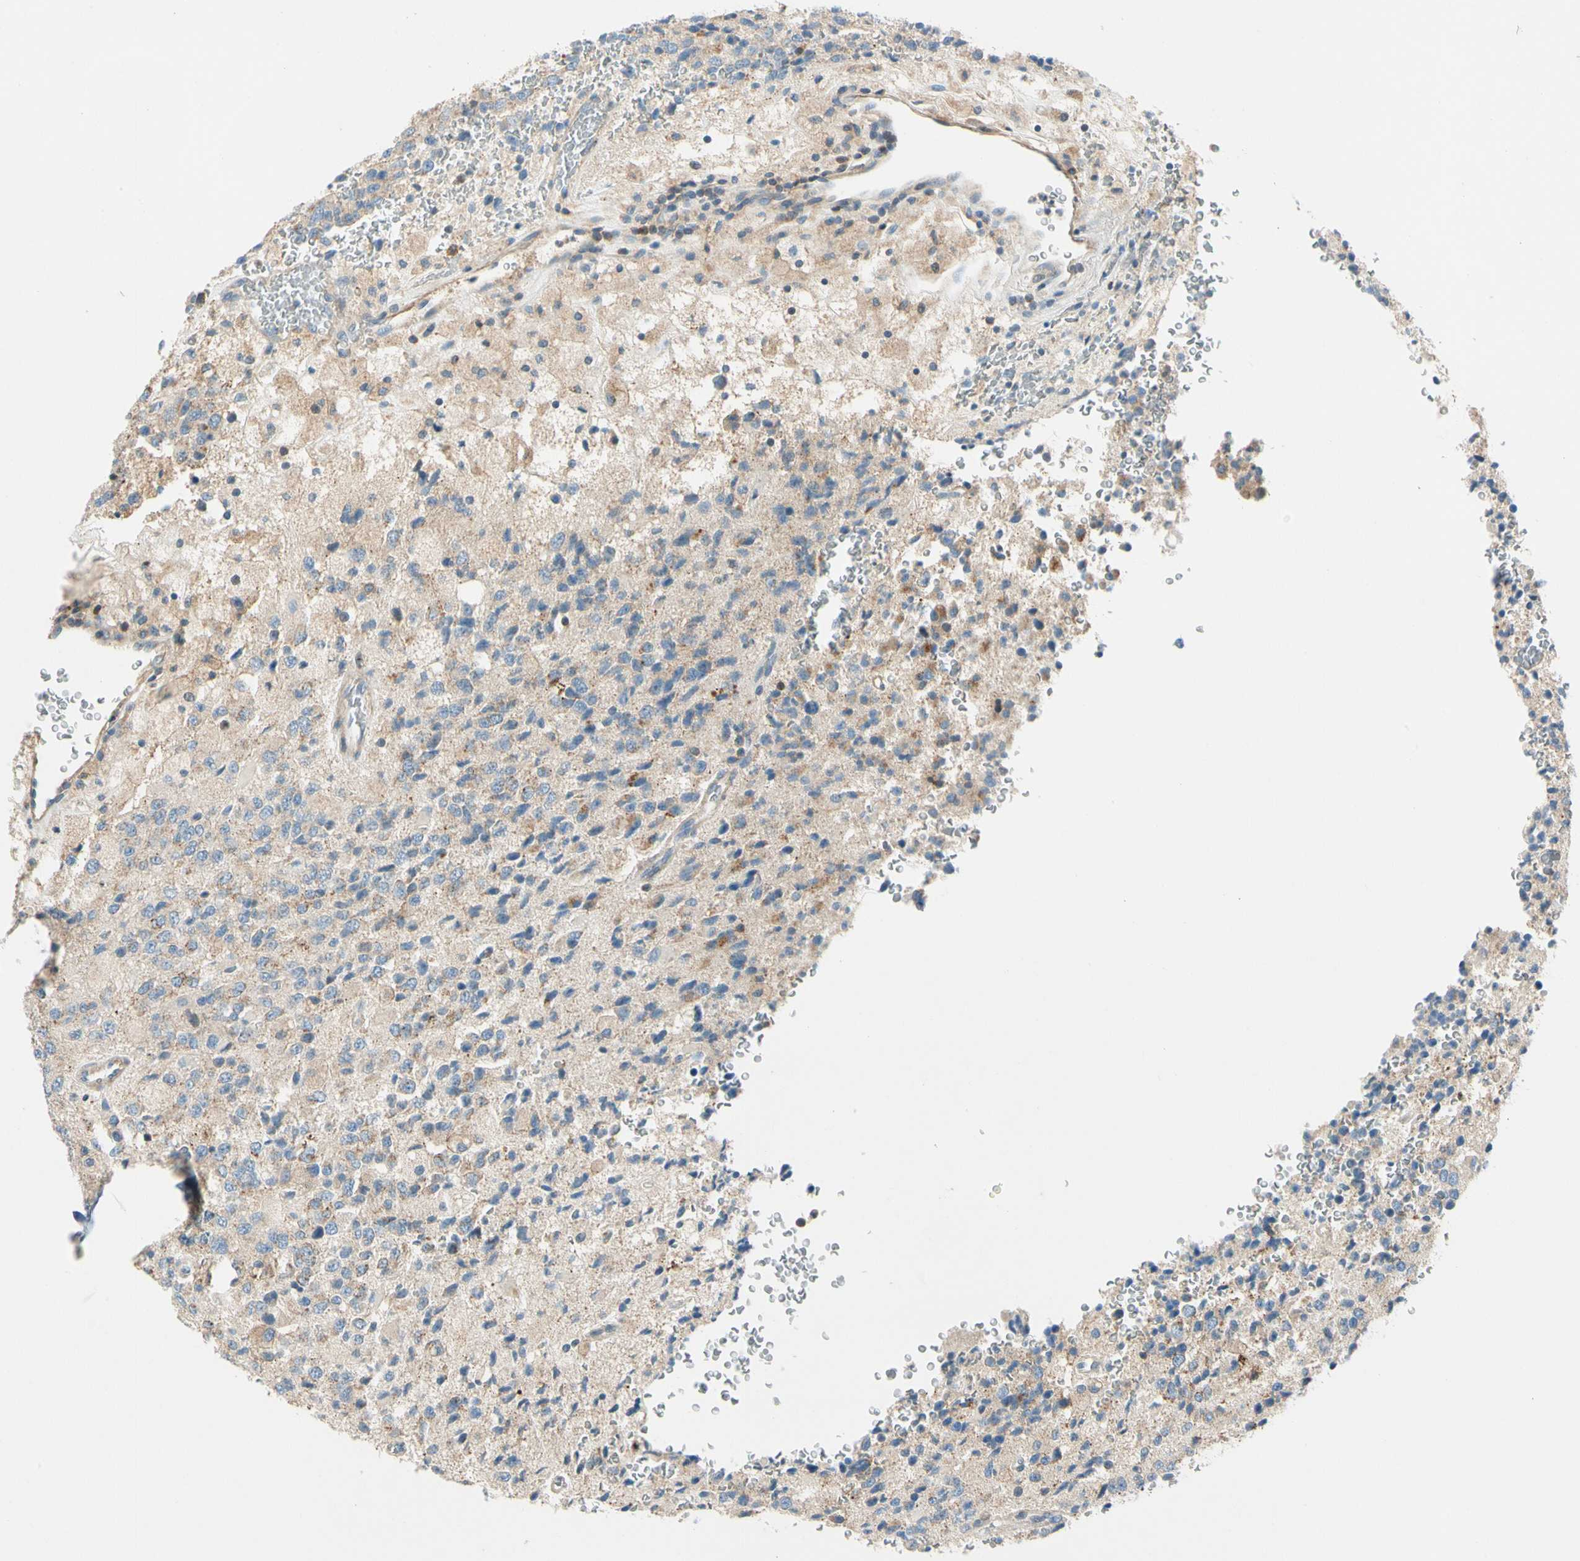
{"staining": {"intensity": "weak", "quantity": "25%-75%", "location": "cytoplasmic/membranous"}, "tissue": "glioma", "cell_type": "Tumor cells", "image_type": "cancer", "snomed": [{"axis": "morphology", "description": "Glioma, malignant, High grade"}, {"axis": "topography", "description": "pancreas cauda"}], "caption": "The histopathology image displays a brown stain indicating the presence of a protein in the cytoplasmic/membranous of tumor cells in glioma.", "gene": "CDH6", "patient": {"sex": "male", "age": 60}}